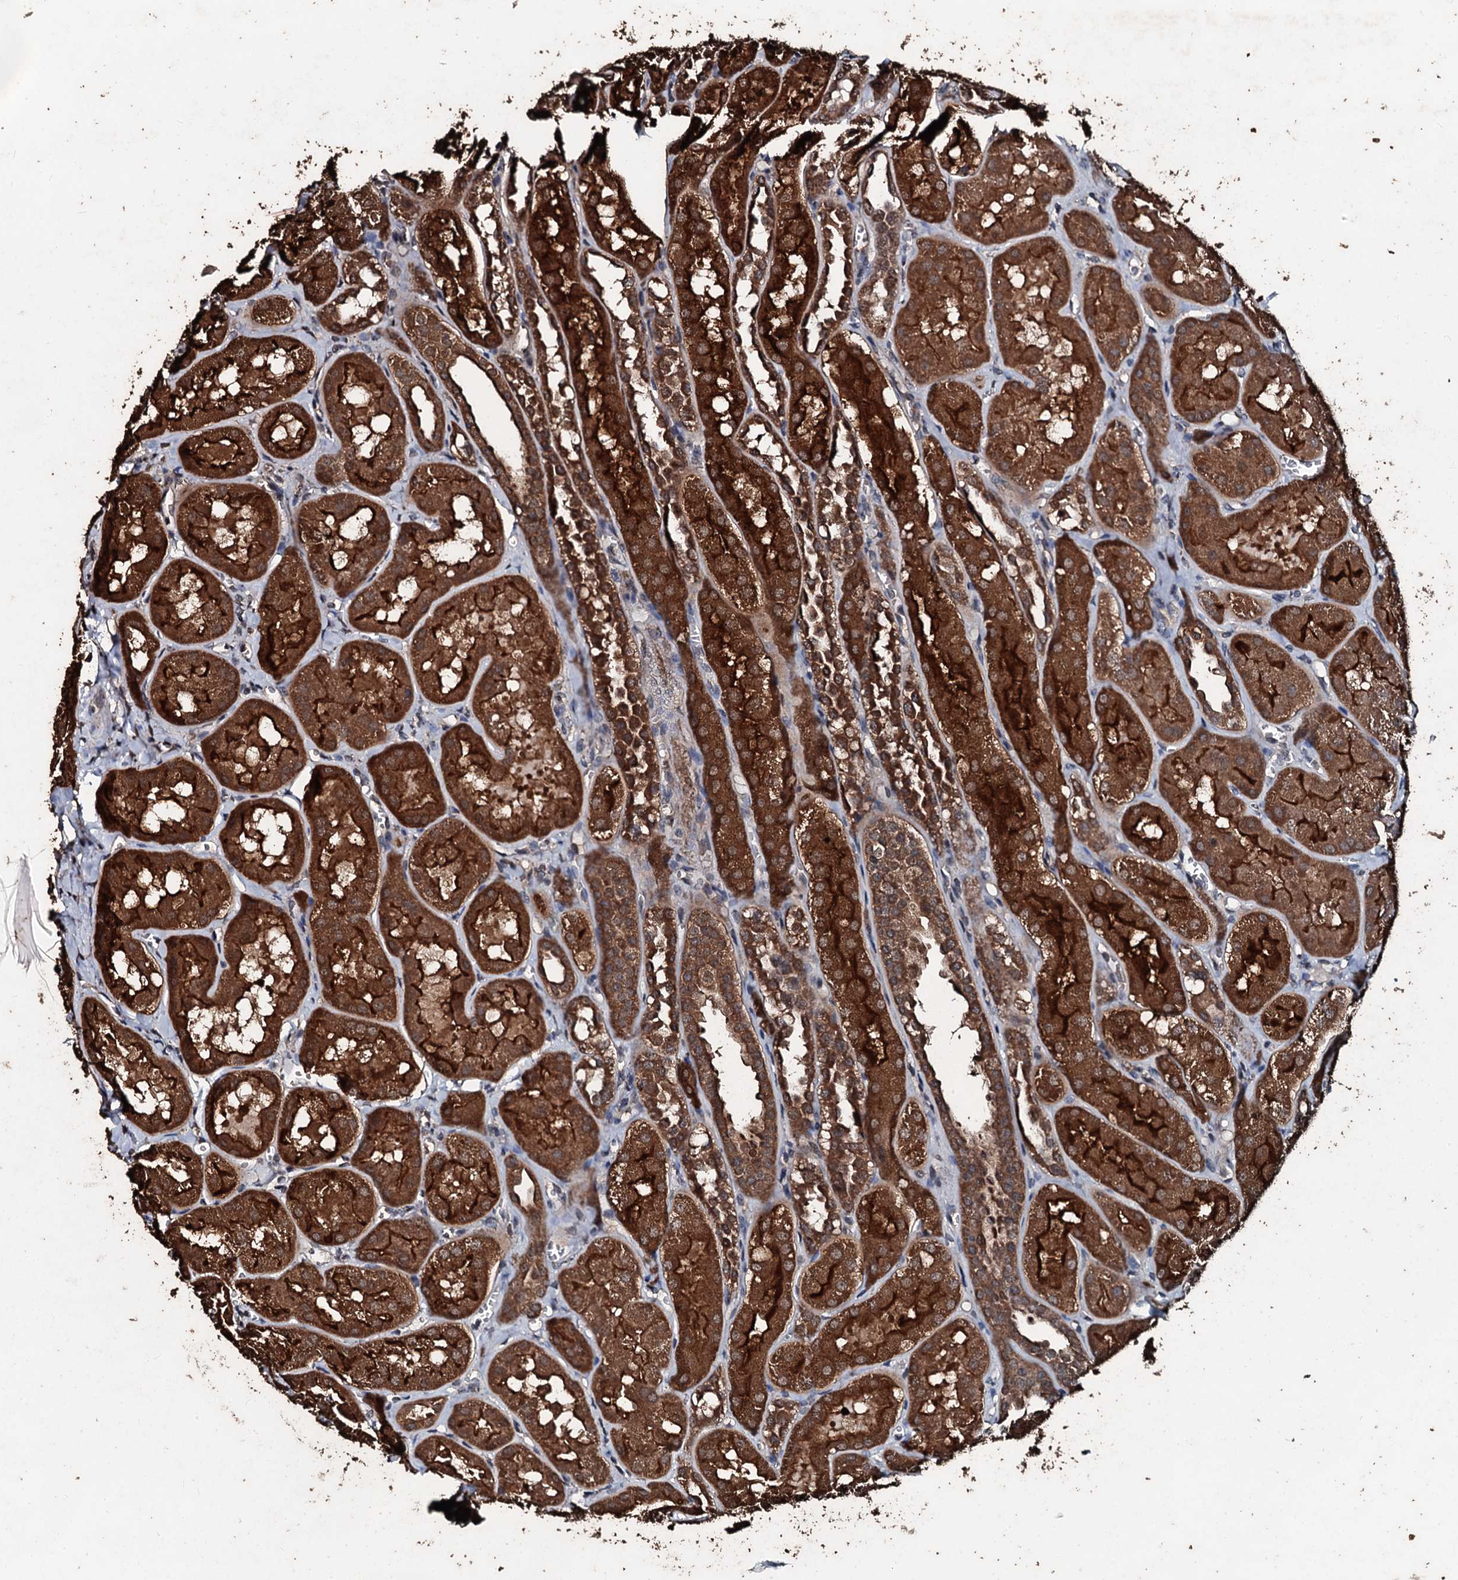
{"staining": {"intensity": "weak", "quantity": ">75%", "location": "cytoplasmic/membranous"}, "tissue": "kidney", "cell_type": "Cells in glomeruli", "image_type": "normal", "snomed": [{"axis": "morphology", "description": "Normal tissue, NOS"}, {"axis": "topography", "description": "Kidney"}, {"axis": "topography", "description": "Urinary bladder"}], "caption": "This histopathology image exhibits unremarkable kidney stained with immunohistochemistry to label a protein in brown. The cytoplasmic/membranous of cells in glomeruli show weak positivity for the protein. Nuclei are counter-stained blue.", "gene": "FAAP24", "patient": {"sex": "male", "age": 16}}